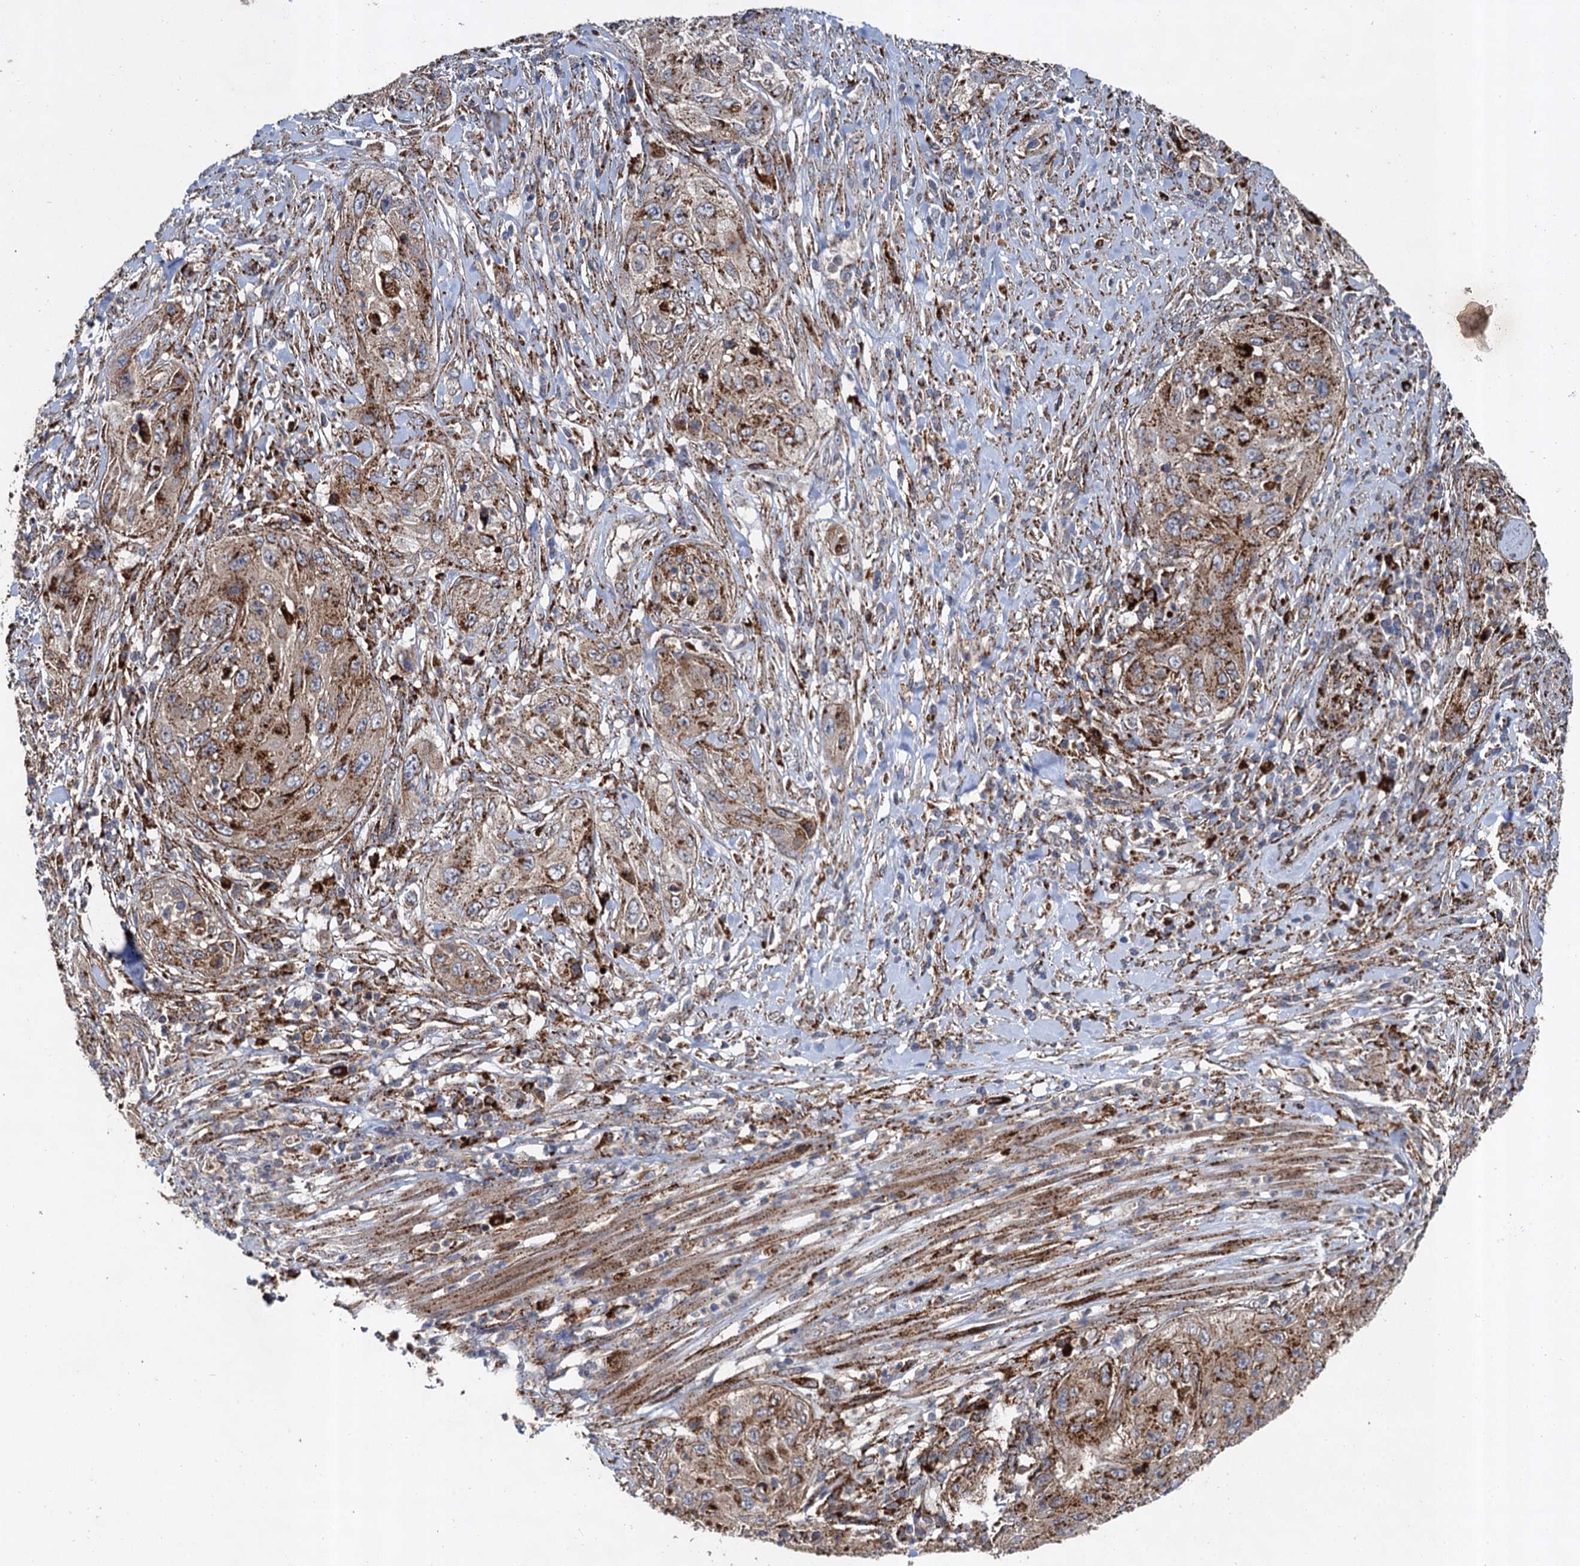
{"staining": {"intensity": "strong", "quantity": "25%-75%", "location": "cytoplasmic/membranous"}, "tissue": "cervical cancer", "cell_type": "Tumor cells", "image_type": "cancer", "snomed": [{"axis": "morphology", "description": "Squamous cell carcinoma, NOS"}, {"axis": "topography", "description": "Cervix"}], "caption": "The photomicrograph demonstrates staining of cervical cancer (squamous cell carcinoma), revealing strong cytoplasmic/membranous protein staining (brown color) within tumor cells. The protein is shown in brown color, while the nuclei are stained blue.", "gene": "GBA1", "patient": {"sex": "female", "age": 42}}